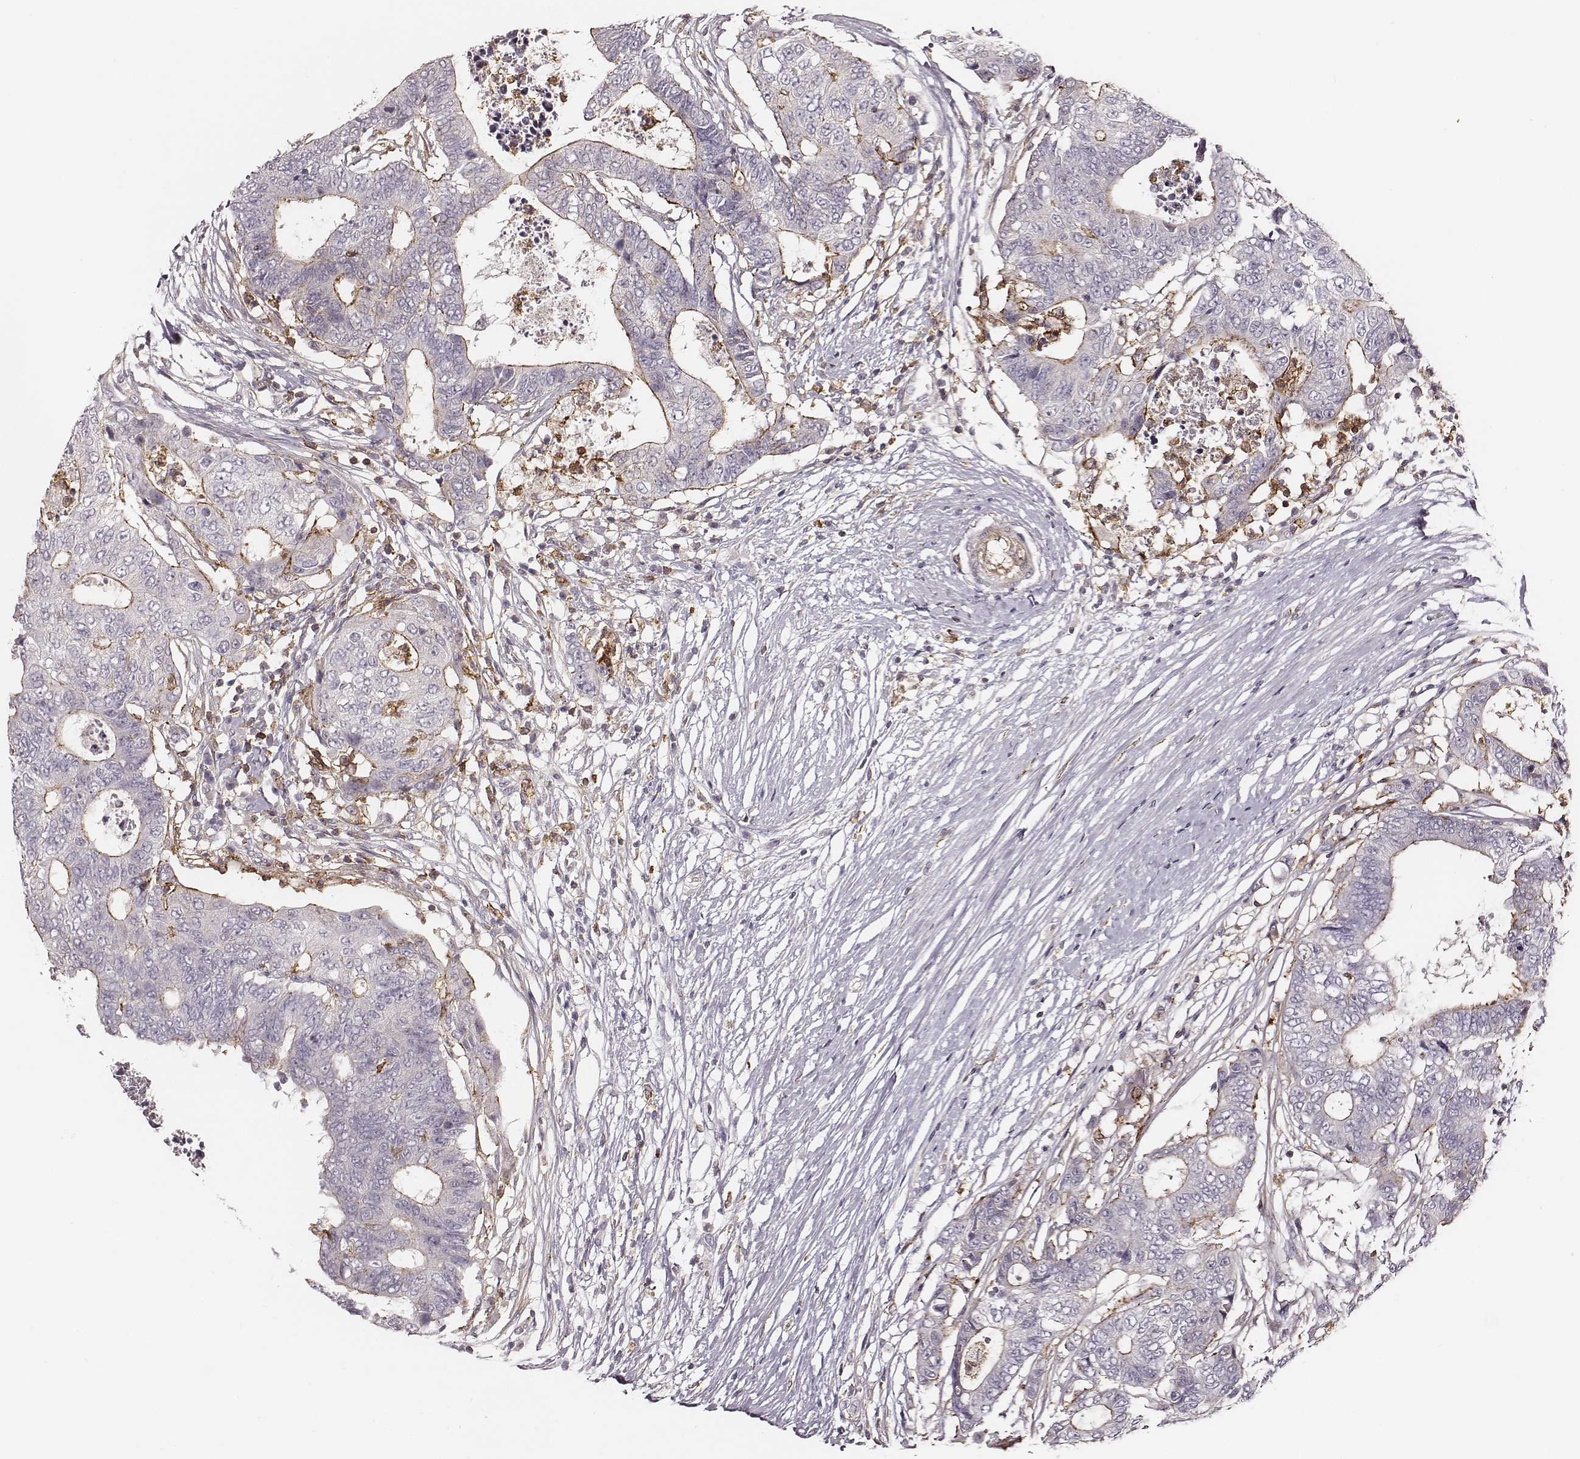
{"staining": {"intensity": "moderate", "quantity": "<25%", "location": "cytoplasmic/membranous"}, "tissue": "colorectal cancer", "cell_type": "Tumor cells", "image_type": "cancer", "snomed": [{"axis": "morphology", "description": "Adenocarcinoma, NOS"}, {"axis": "topography", "description": "Colon"}], "caption": "Adenocarcinoma (colorectal) stained for a protein reveals moderate cytoplasmic/membranous positivity in tumor cells.", "gene": "ZYX", "patient": {"sex": "female", "age": 48}}